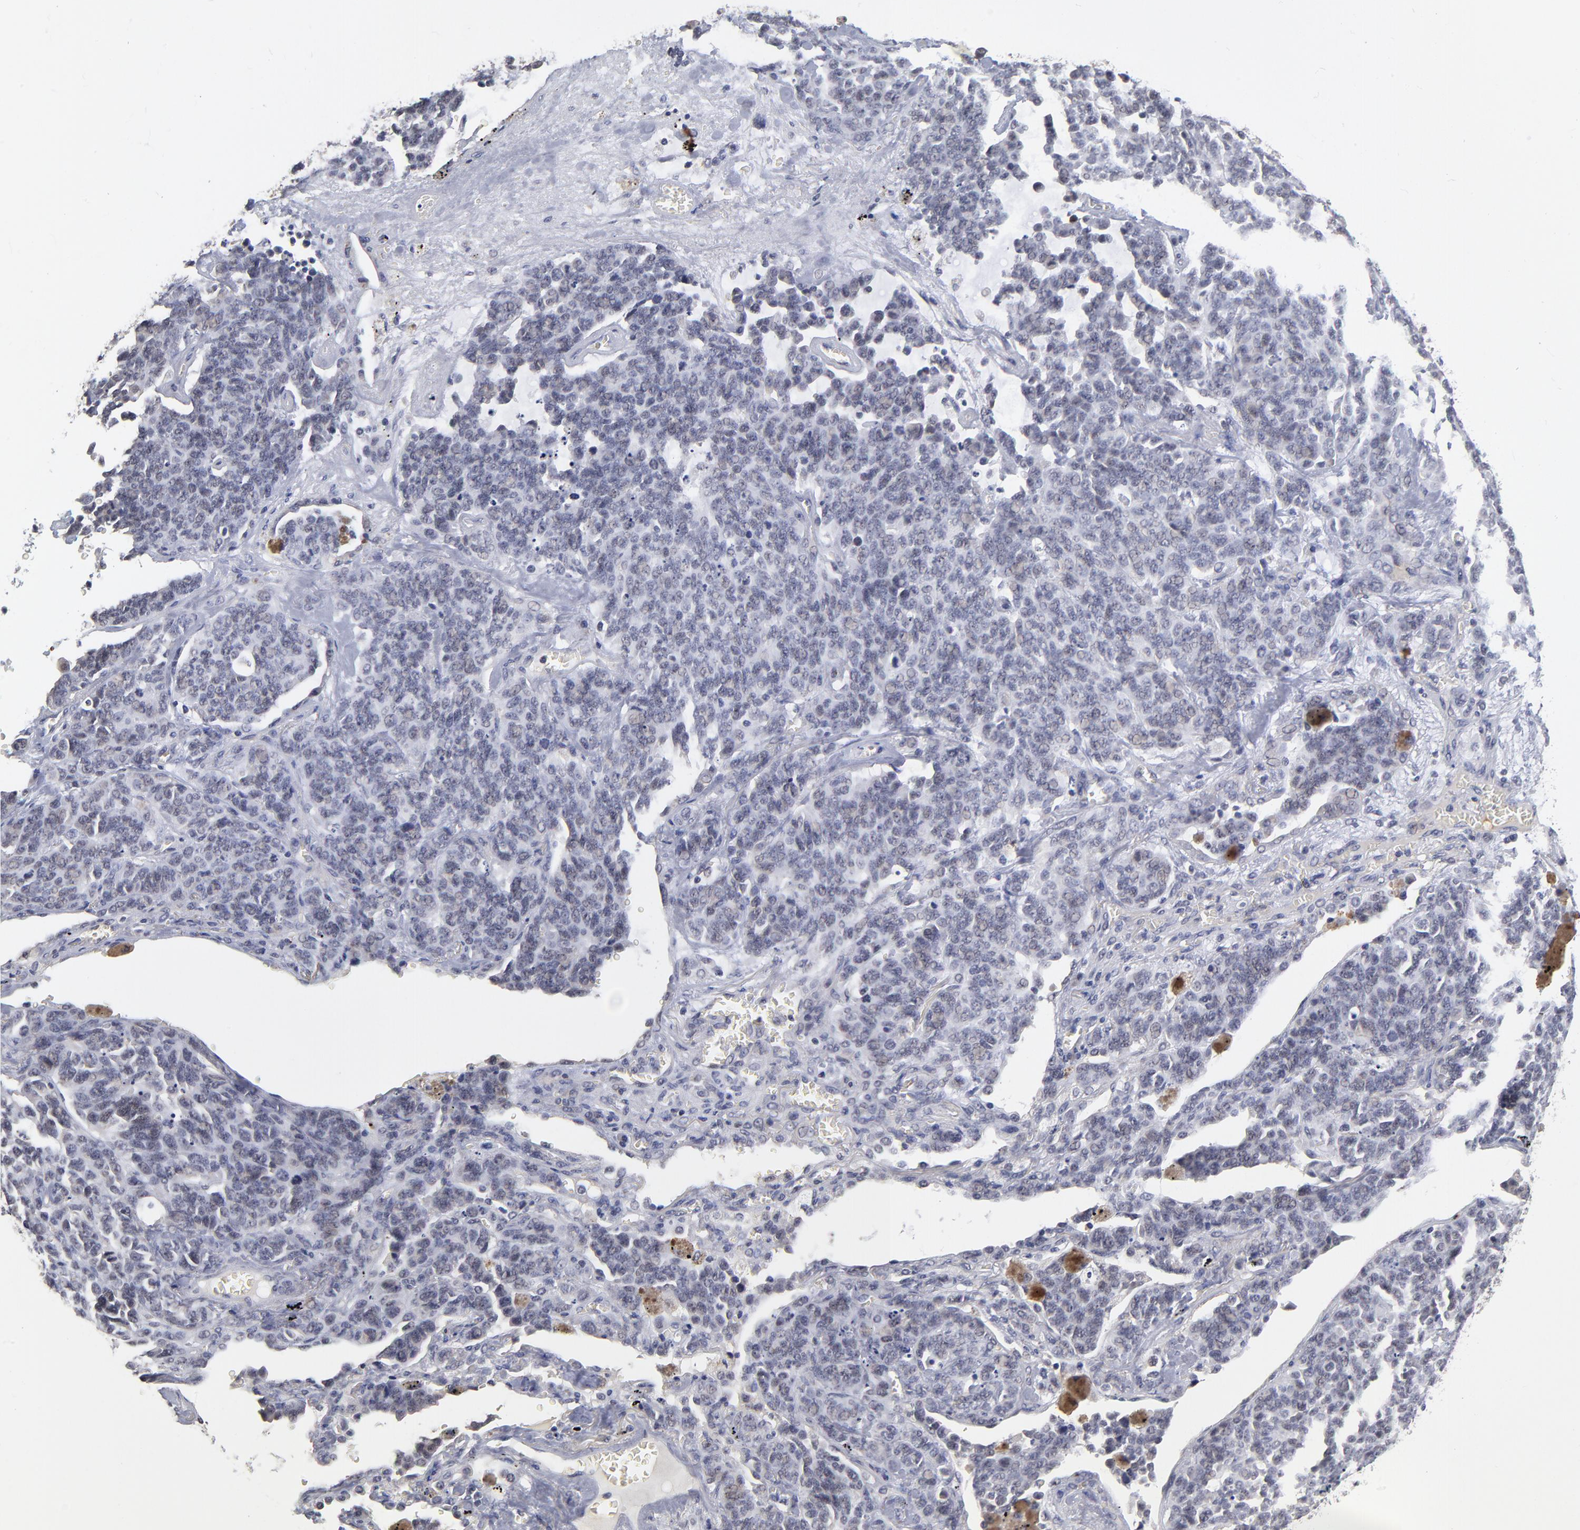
{"staining": {"intensity": "weak", "quantity": "<25%", "location": "nuclear"}, "tissue": "lung cancer", "cell_type": "Tumor cells", "image_type": "cancer", "snomed": [{"axis": "morphology", "description": "Neoplasm, malignant, NOS"}, {"axis": "topography", "description": "Lung"}], "caption": "Human neoplasm (malignant) (lung) stained for a protein using IHC reveals no staining in tumor cells.", "gene": "WSB1", "patient": {"sex": "female", "age": 58}}